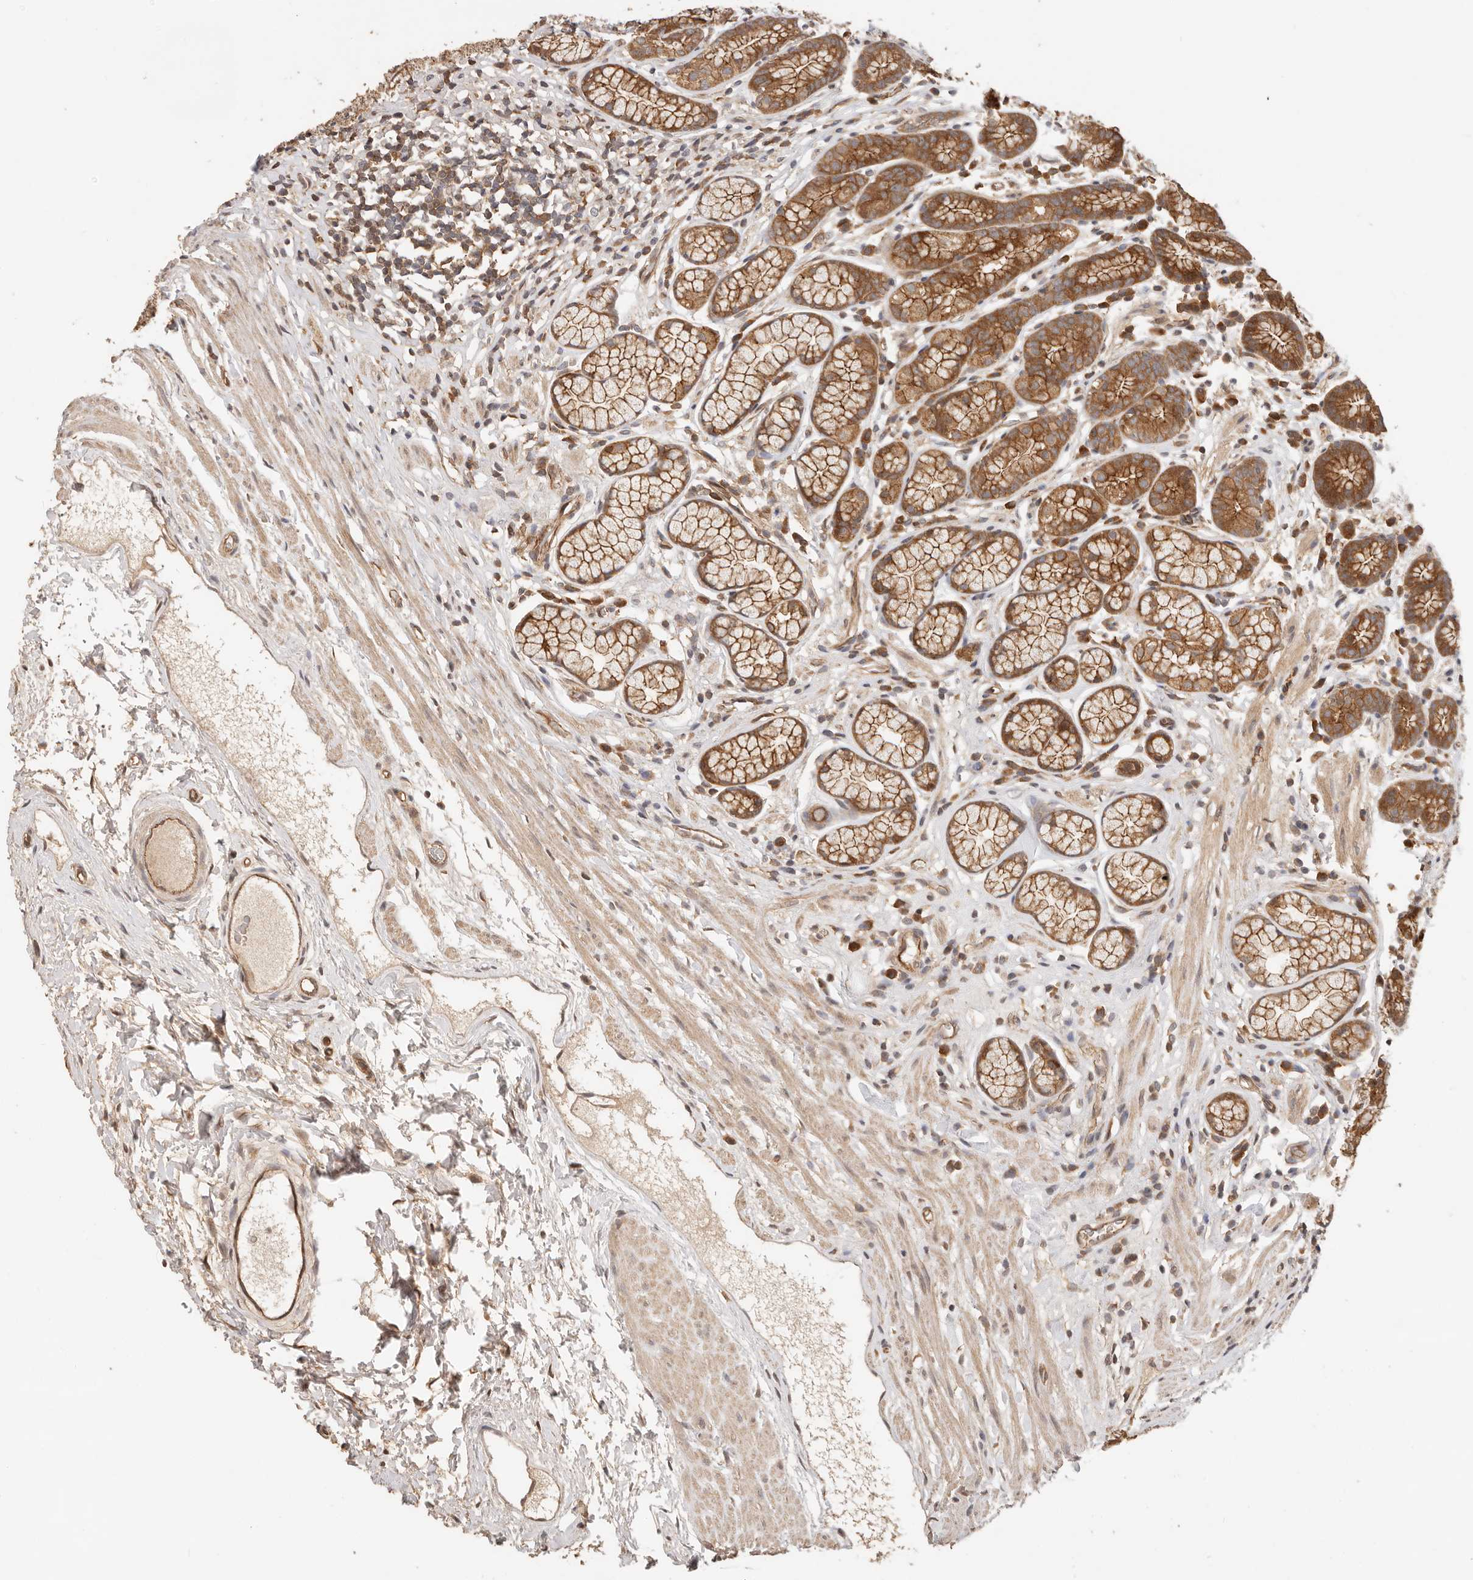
{"staining": {"intensity": "strong", "quantity": ">75%", "location": "cytoplasmic/membranous"}, "tissue": "stomach", "cell_type": "Glandular cells", "image_type": "normal", "snomed": [{"axis": "morphology", "description": "Normal tissue, NOS"}, {"axis": "topography", "description": "Stomach"}], "caption": "Immunohistochemistry (IHC) image of unremarkable human stomach stained for a protein (brown), which shows high levels of strong cytoplasmic/membranous staining in approximately >75% of glandular cells.", "gene": "AFDN", "patient": {"sex": "male", "age": 42}}